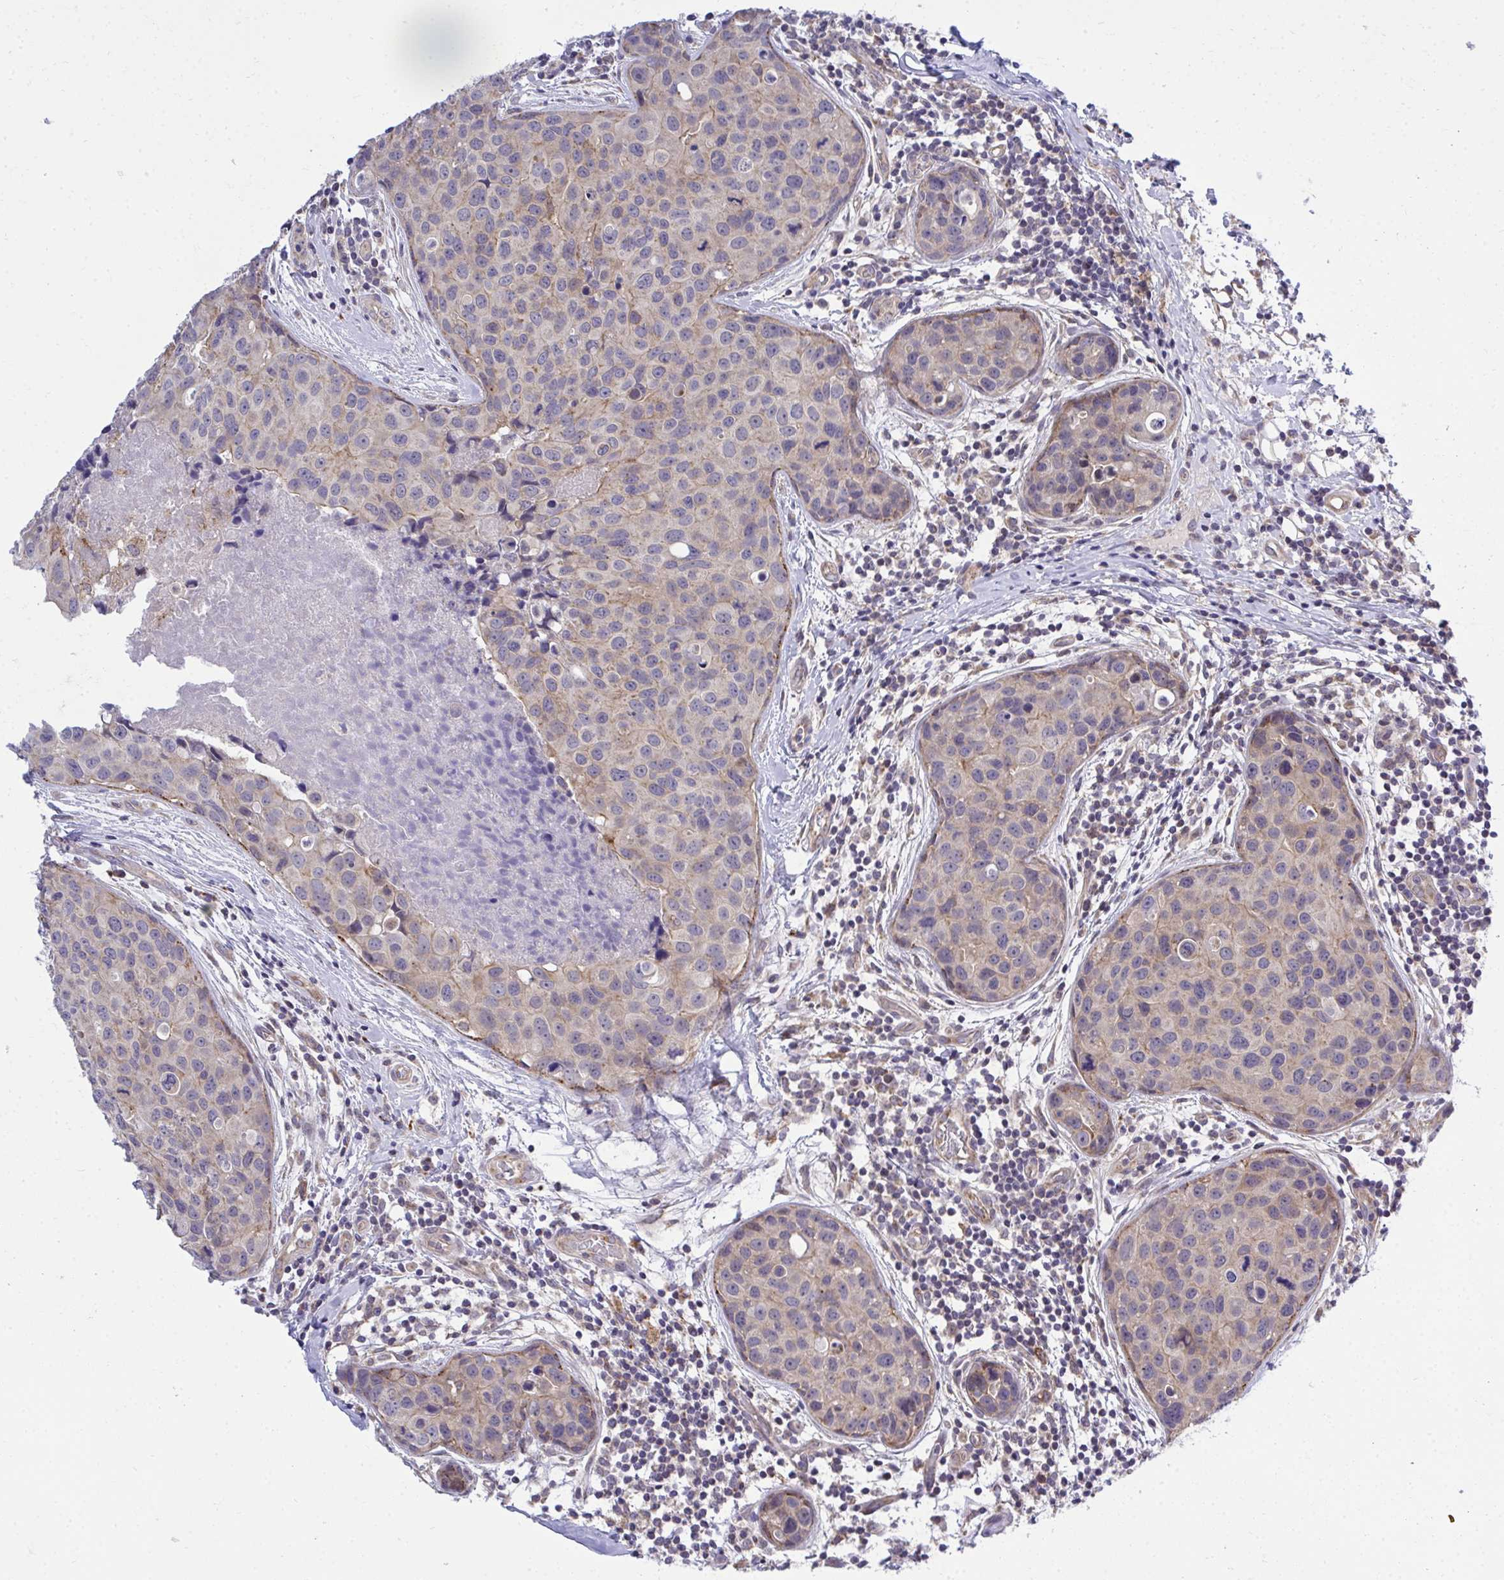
{"staining": {"intensity": "weak", "quantity": "<25%", "location": "cytoplasmic/membranous"}, "tissue": "breast cancer", "cell_type": "Tumor cells", "image_type": "cancer", "snomed": [{"axis": "morphology", "description": "Duct carcinoma"}, {"axis": "topography", "description": "Breast"}], "caption": "Tumor cells are negative for brown protein staining in breast invasive ductal carcinoma.", "gene": "XAF1", "patient": {"sex": "female", "age": 24}}